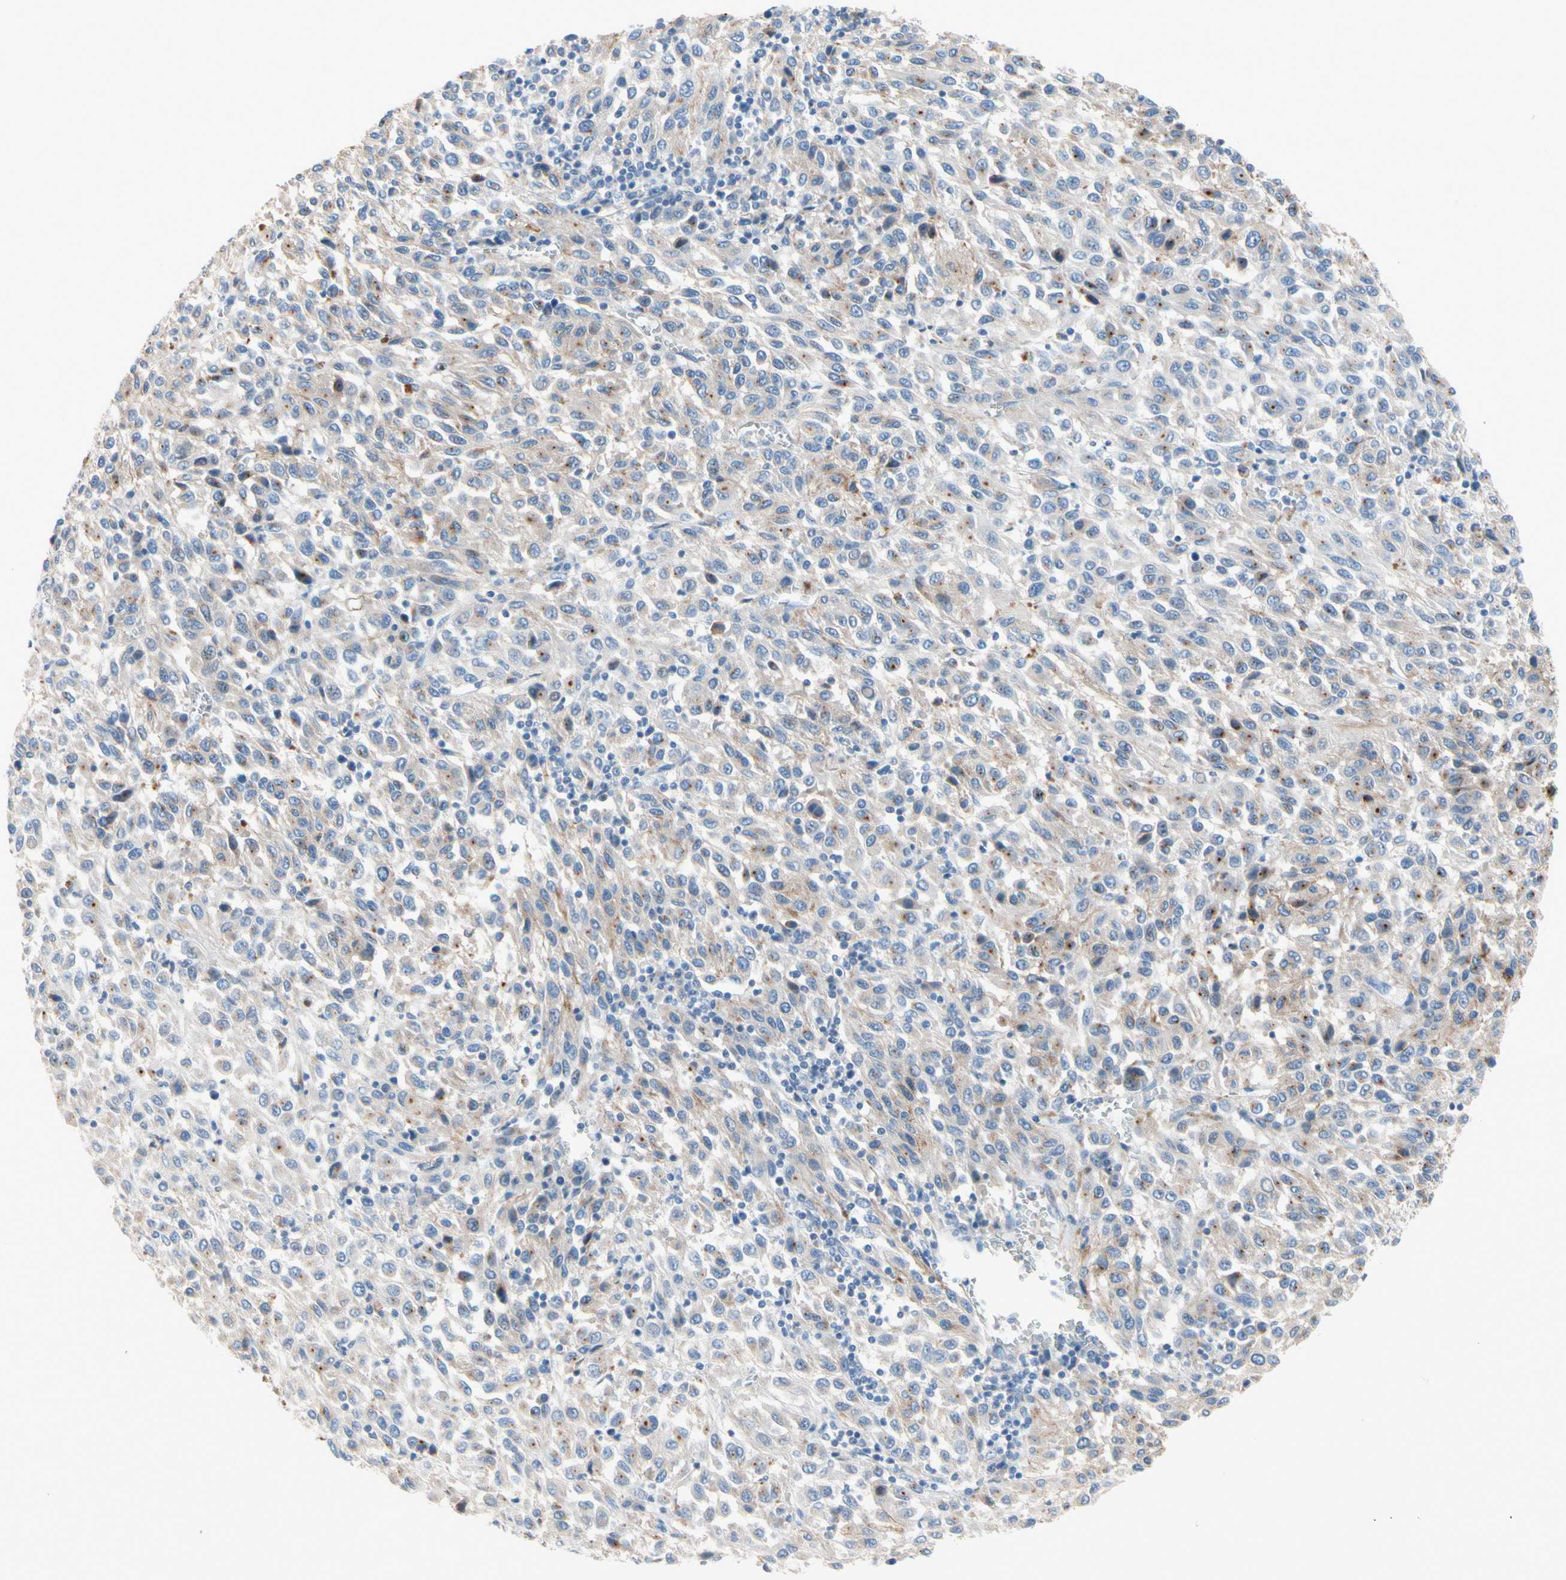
{"staining": {"intensity": "weak", "quantity": "<25%", "location": "cytoplasmic/membranous"}, "tissue": "melanoma", "cell_type": "Tumor cells", "image_type": "cancer", "snomed": [{"axis": "morphology", "description": "Malignant melanoma, Metastatic site"}, {"axis": "topography", "description": "Lung"}], "caption": "Histopathology image shows no protein staining in tumor cells of malignant melanoma (metastatic site) tissue.", "gene": "MARK1", "patient": {"sex": "male", "age": 64}}